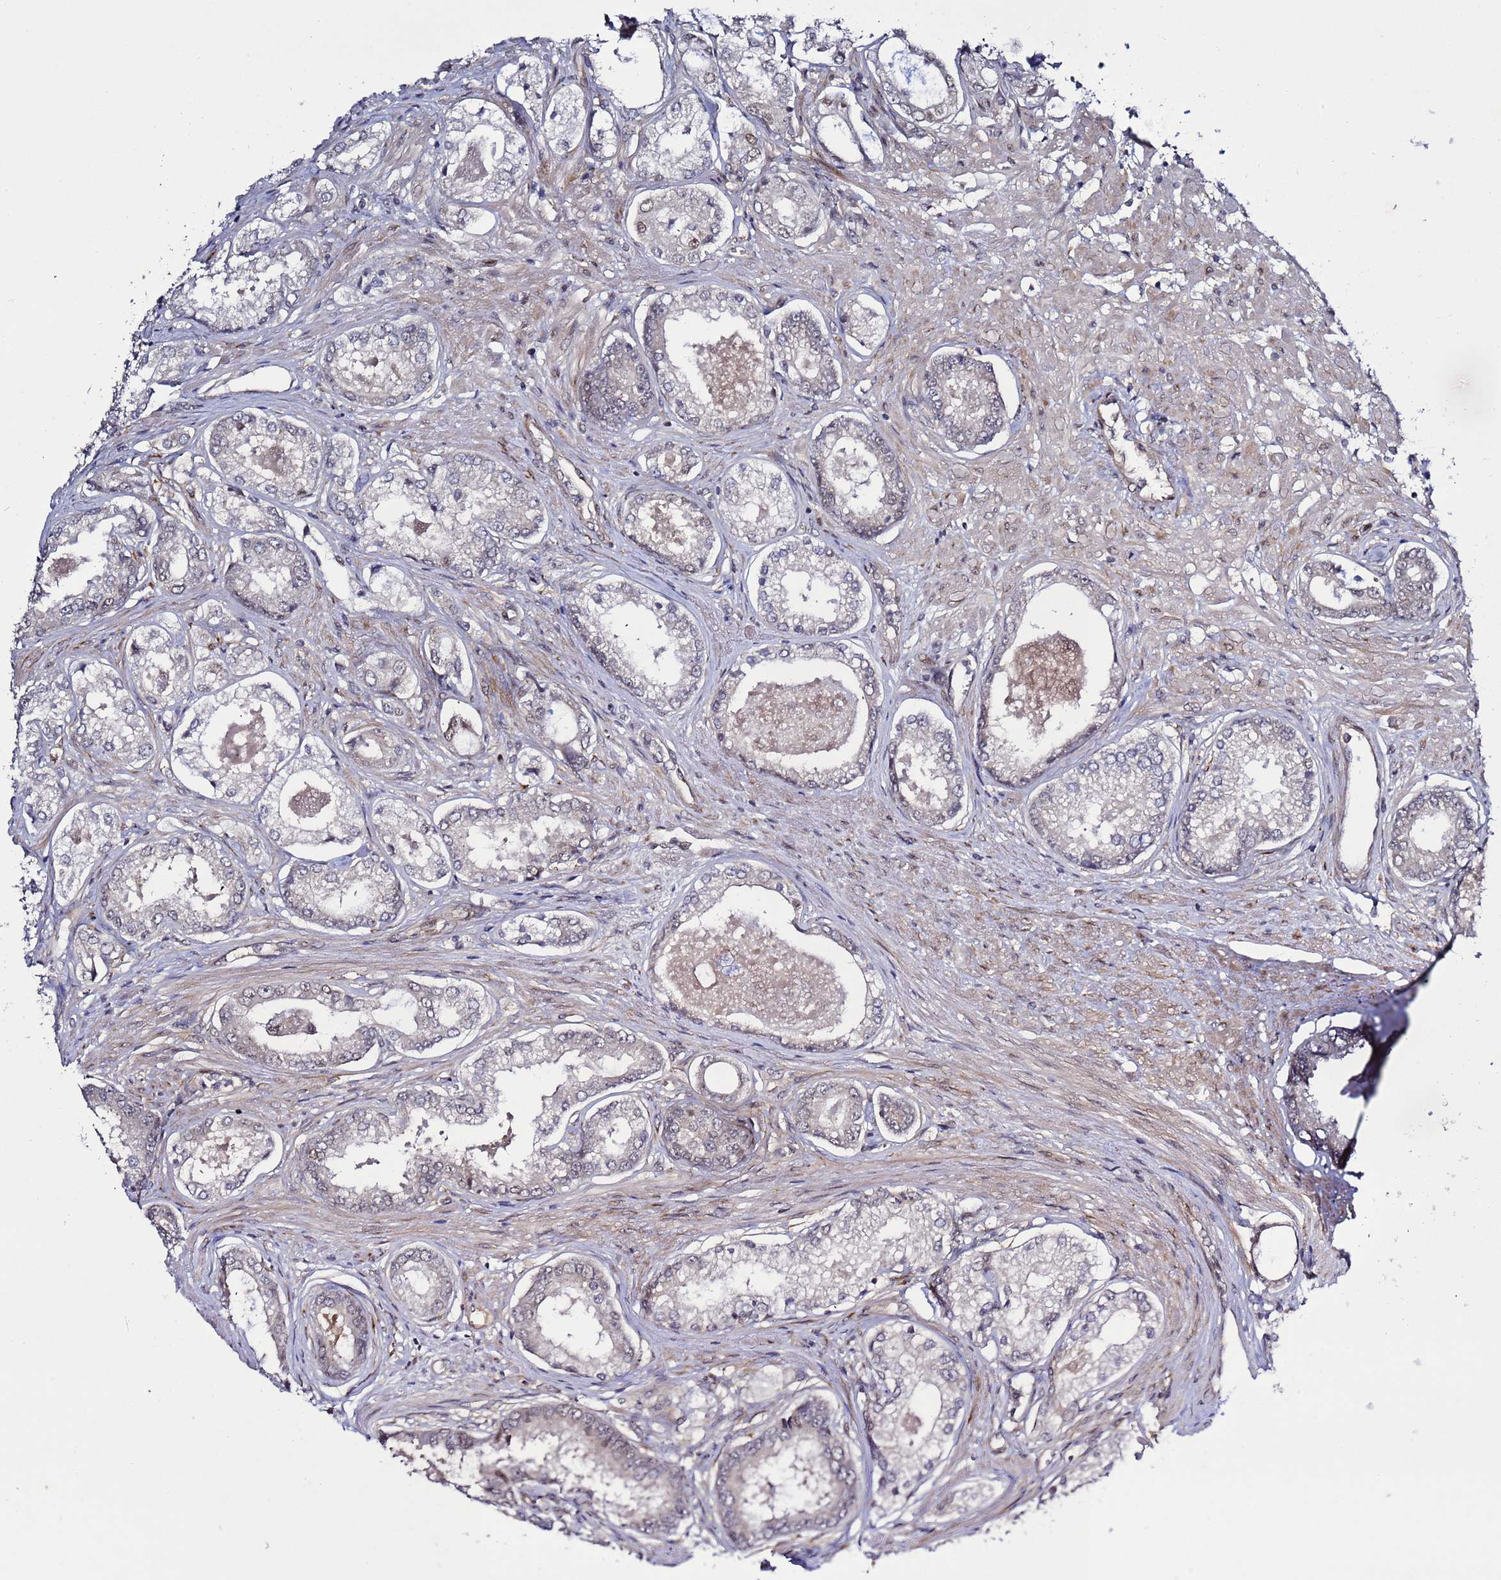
{"staining": {"intensity": "negative", "quantity": "none", "location": "none"}, "tissue": "prostate cancer", "cell_type": "Tumor cells", "image_type": "cancer", "snomed": [{"axis": "morphology", "description": "Adenocarcinoma, Low grade"}, {"axis": "topography", "description": "Prostate"}], "caption": "This image is of prostate cancer (low-grade adenocarcinoma) stained with immunohistochemistry (IHC) to label a protein in brown with the nuclei are counter-stained blue. There is no positivity in tumor cells. (DAB IHC, high magnification).", "gene": "POLR2D", "patient": {"sex": "male", "age": 68}}